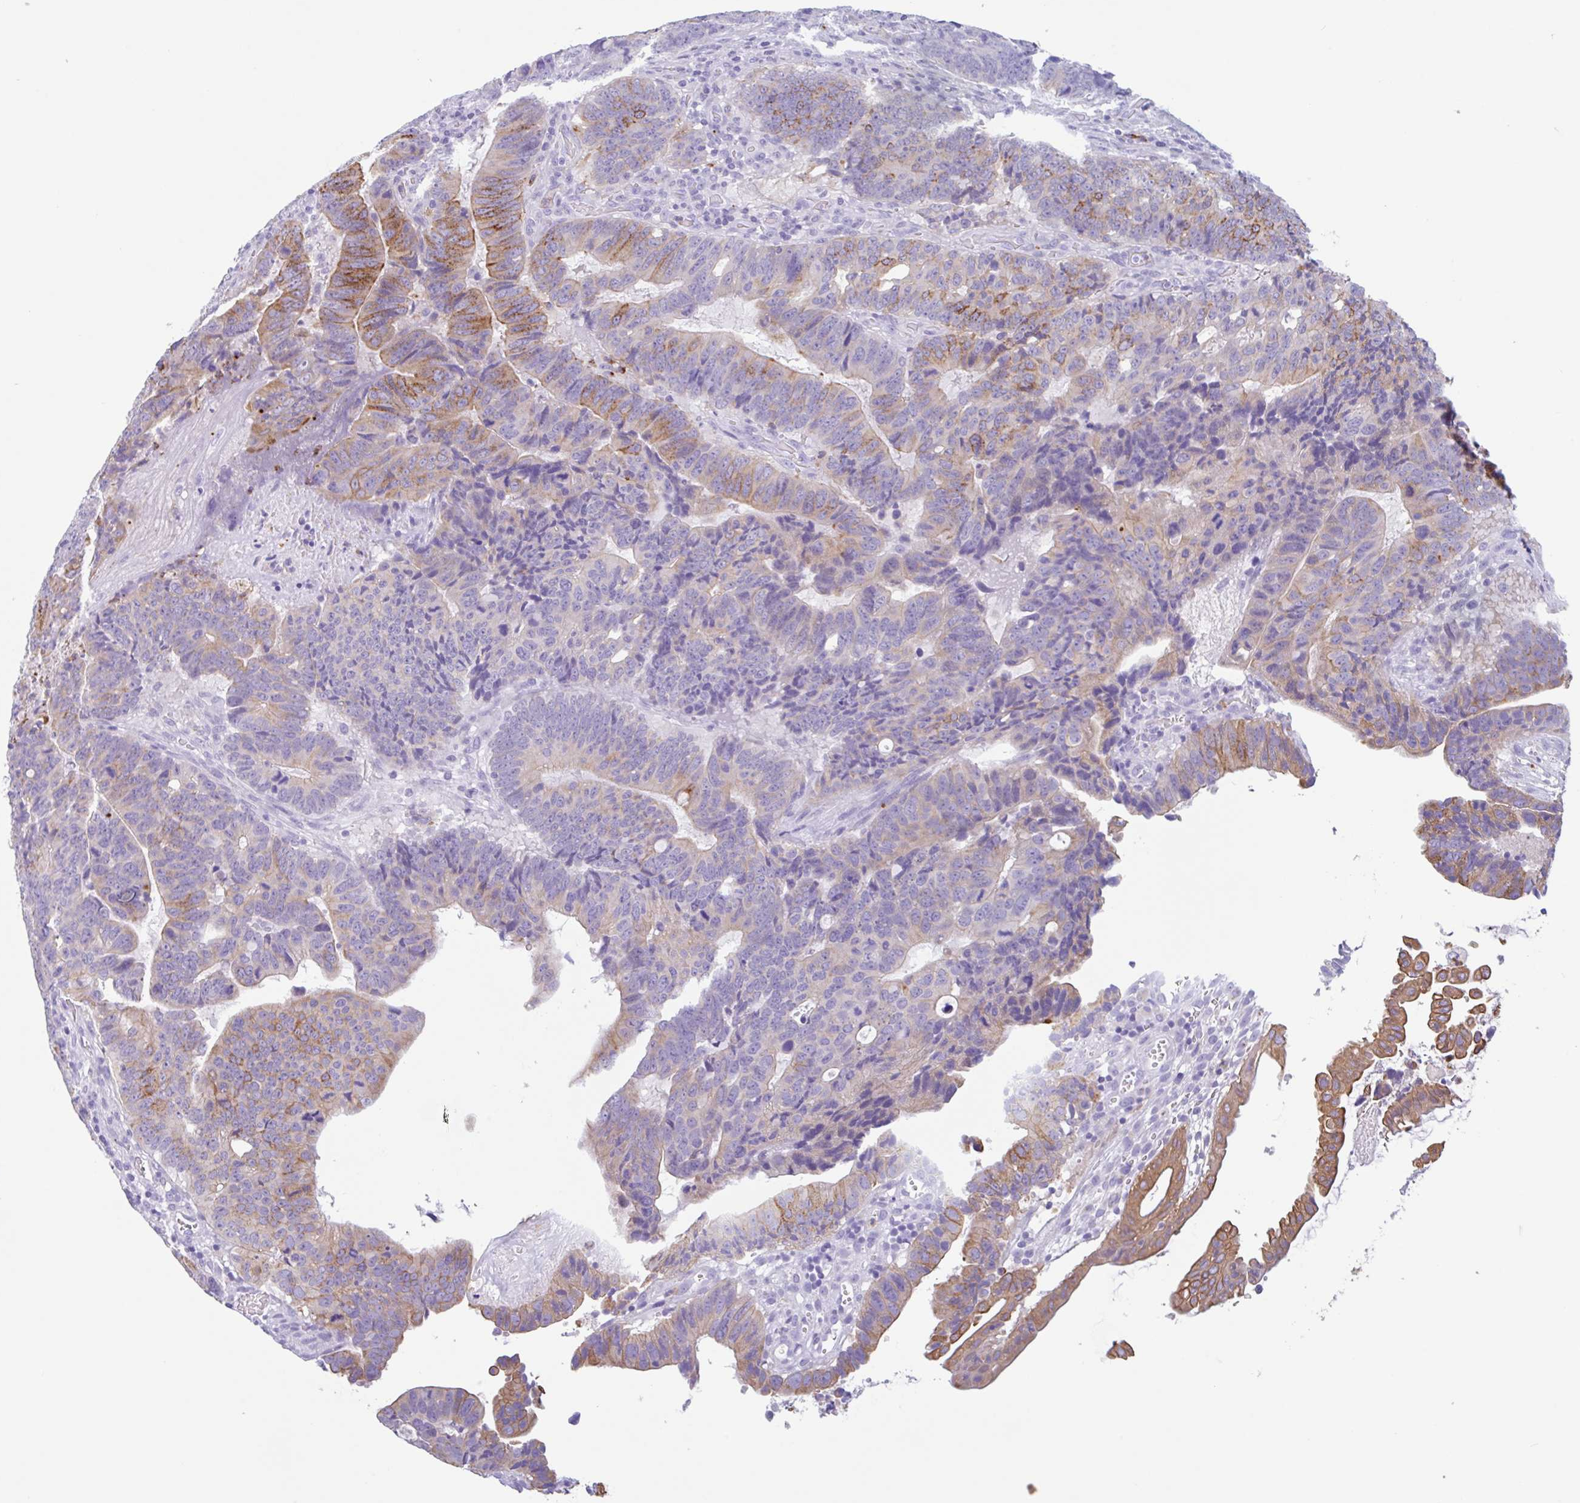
{"staining": {"intensity": "moderate", "quantity": "25%-75%", "location": "cytoplasmic/membranous"}, "tissue": "colorectal cancer", "cell_type": "Tumor cells", "image_type": "cancer", "snomed": [{"axis": "morphology", "description": "Adenocarcinoma, NOS"}, {"axis": "topography", "description": "Colon"}], "caption": "Human colorectal adenocarcinoma stained with a brown dye reveals moderate cytoplasmic/membranous positive expression in approximately 25%-75% of tumor cells.", "gene": "DTWD2", "patient": {"sex": "male", "age": 62}}